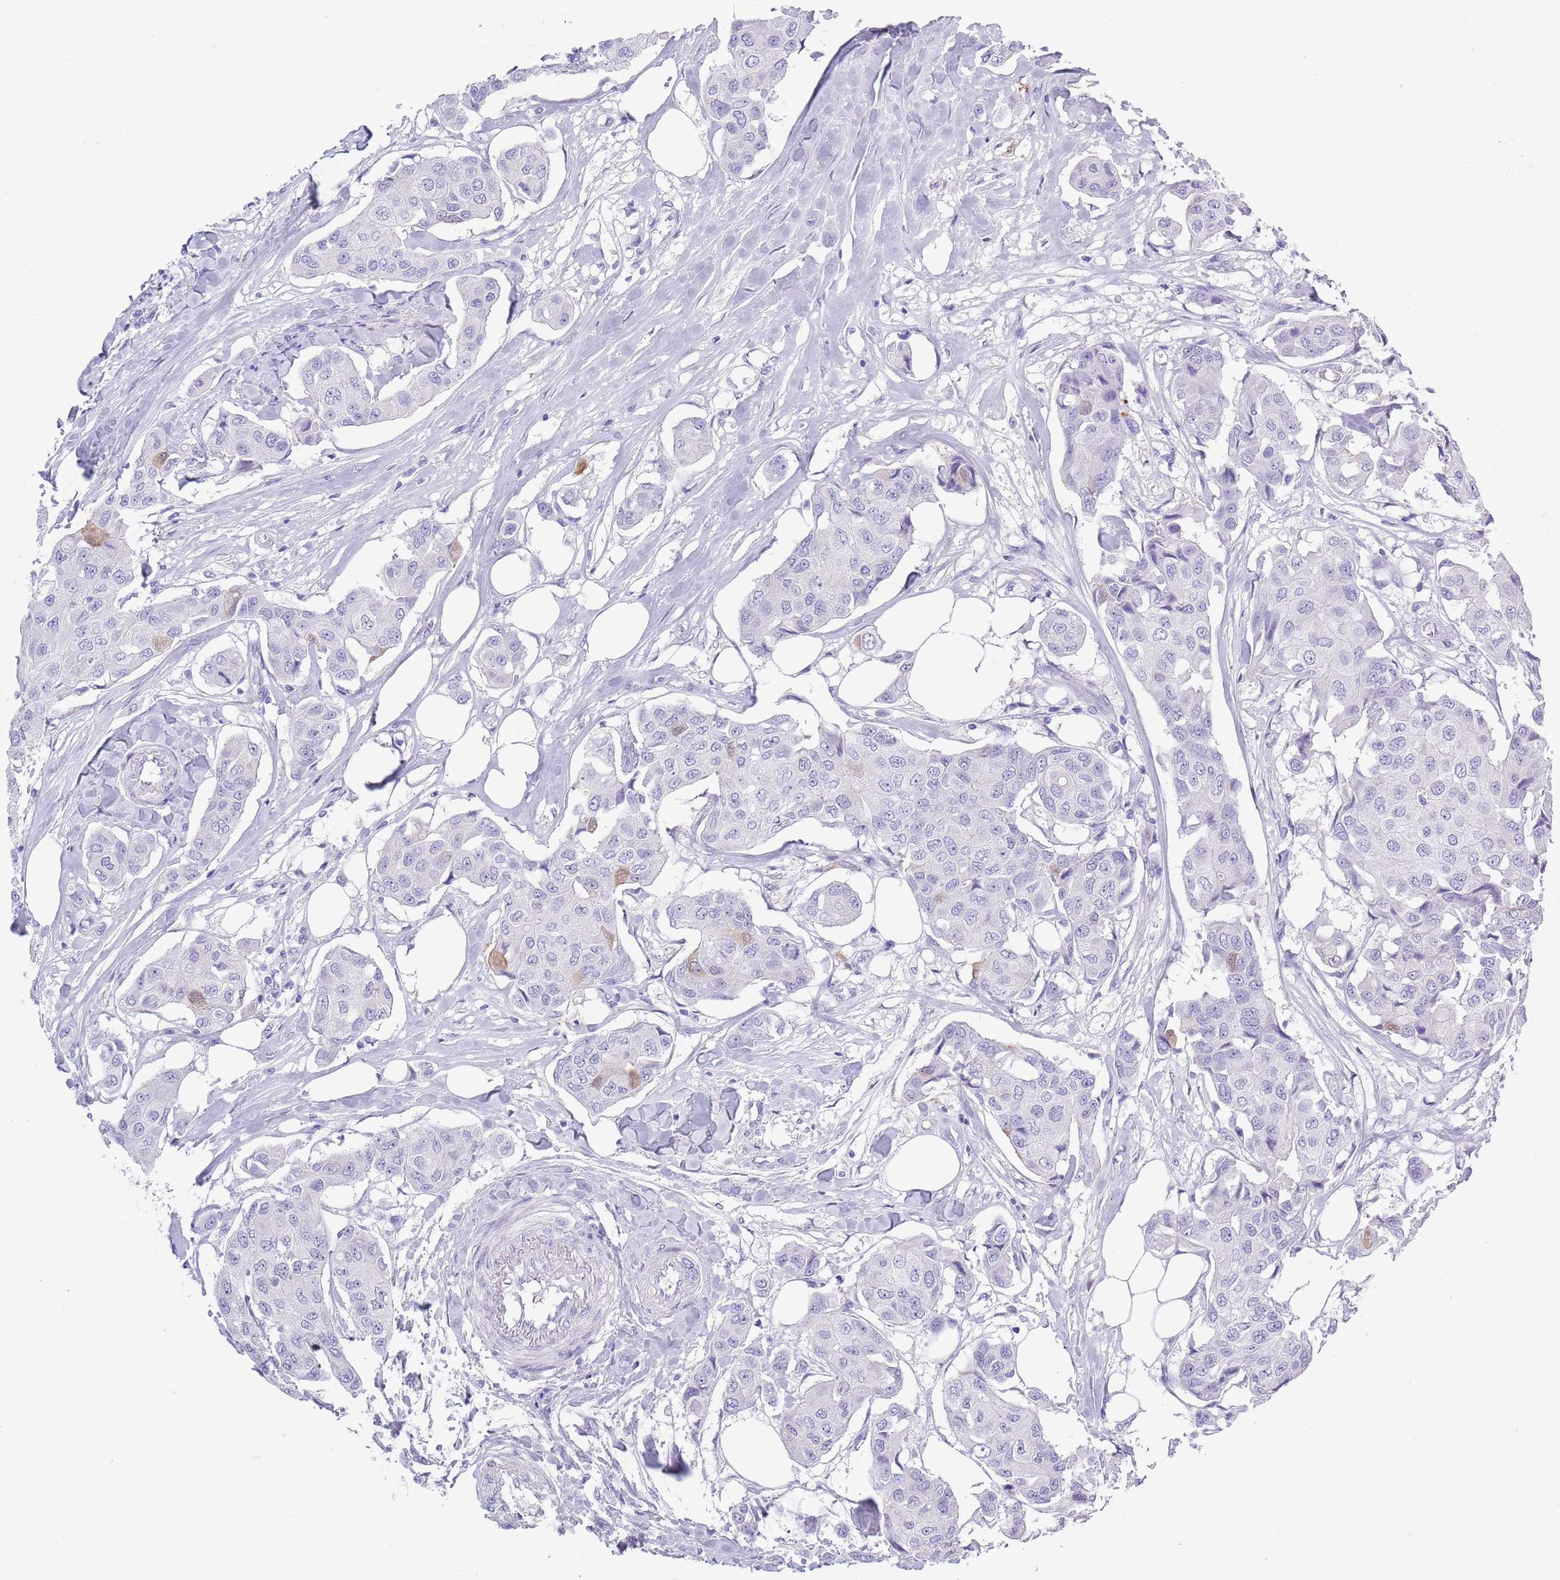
{"staining": {"intensity": "moderate", "quantity": "<25%", "location": "cytoplasmic/membranous"}, "tissue": "breast cancer", "cell_type": "Tumor cells", "image_type": "cancer", "snomed": [{"axis": "morphology", "description": "Duct carcinoma"}, {"axis": "topography", "description": "Breast"}, {"axis": "topography", "description": "Lymph node"}], "caption": "This is an image of IHC staining of intraductal carcinoma (breast), which shows moderate positivity in the cytoplasmic/membranous of tumor cells.", "gene": "ZFP2", "patient": {"sex": "female", "age": 80}}